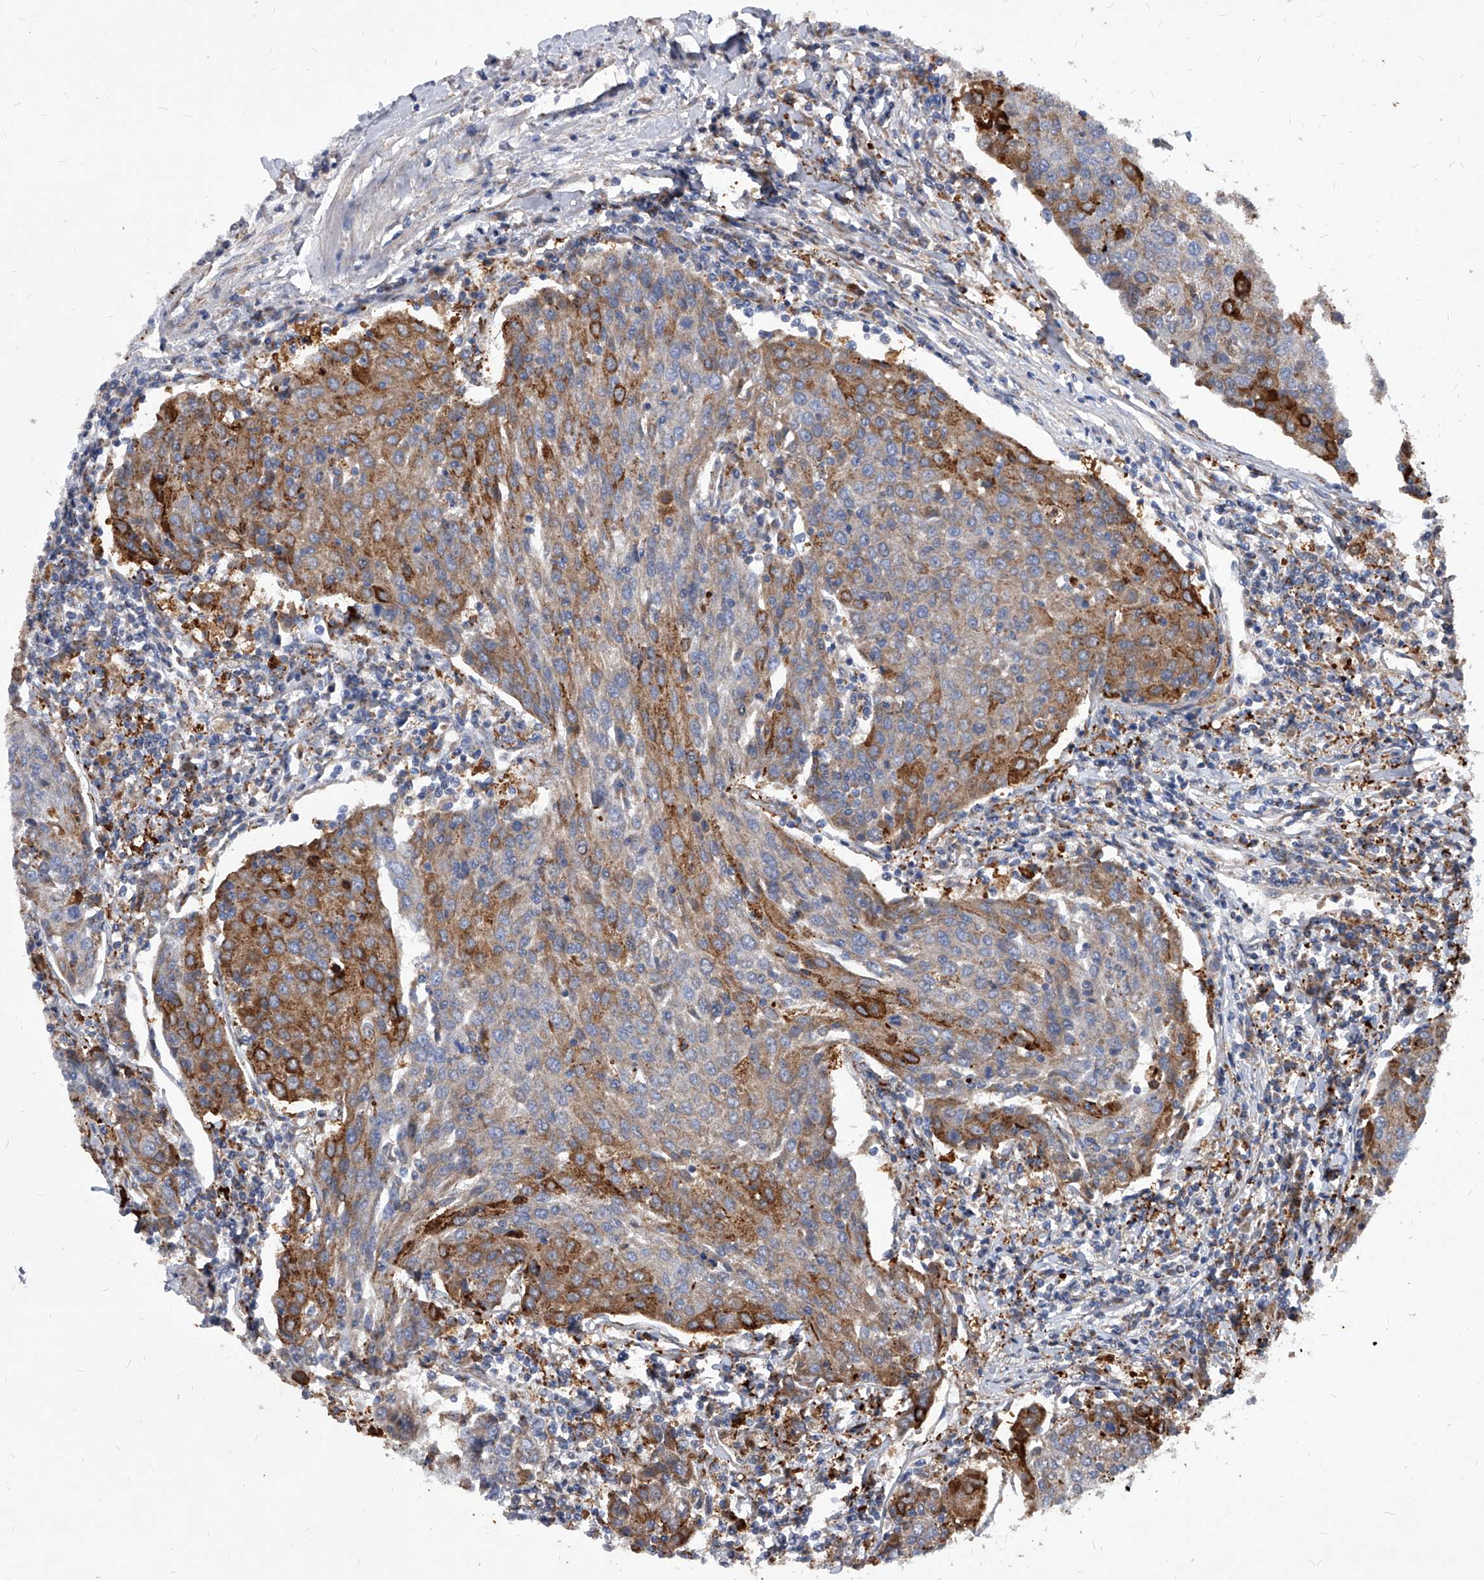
{"staining": {"intensity": "moderate", "quantity": "25%-75%", "location": "cytoplasmic/membranous"}, "tissue": "urothelial cancer", "cell_type": "Tumor cells", "image_type": "cancer", "snomed": [{"axis": "morphology", "description": "Urothelial carcinoma, High grade"}, {"axis": "topography", "description": "Urinary bladder"}], "caption": "Urothelial cancer stained with DAB (3,3'-diaminobenzidine) immunohistochemistry shows medium levels of moderate cytoplasmic/membranous staining in about 25%-75% of tumor cells.", "gene": "SOBP", "patient": {"sex": "female", "age": 85}}